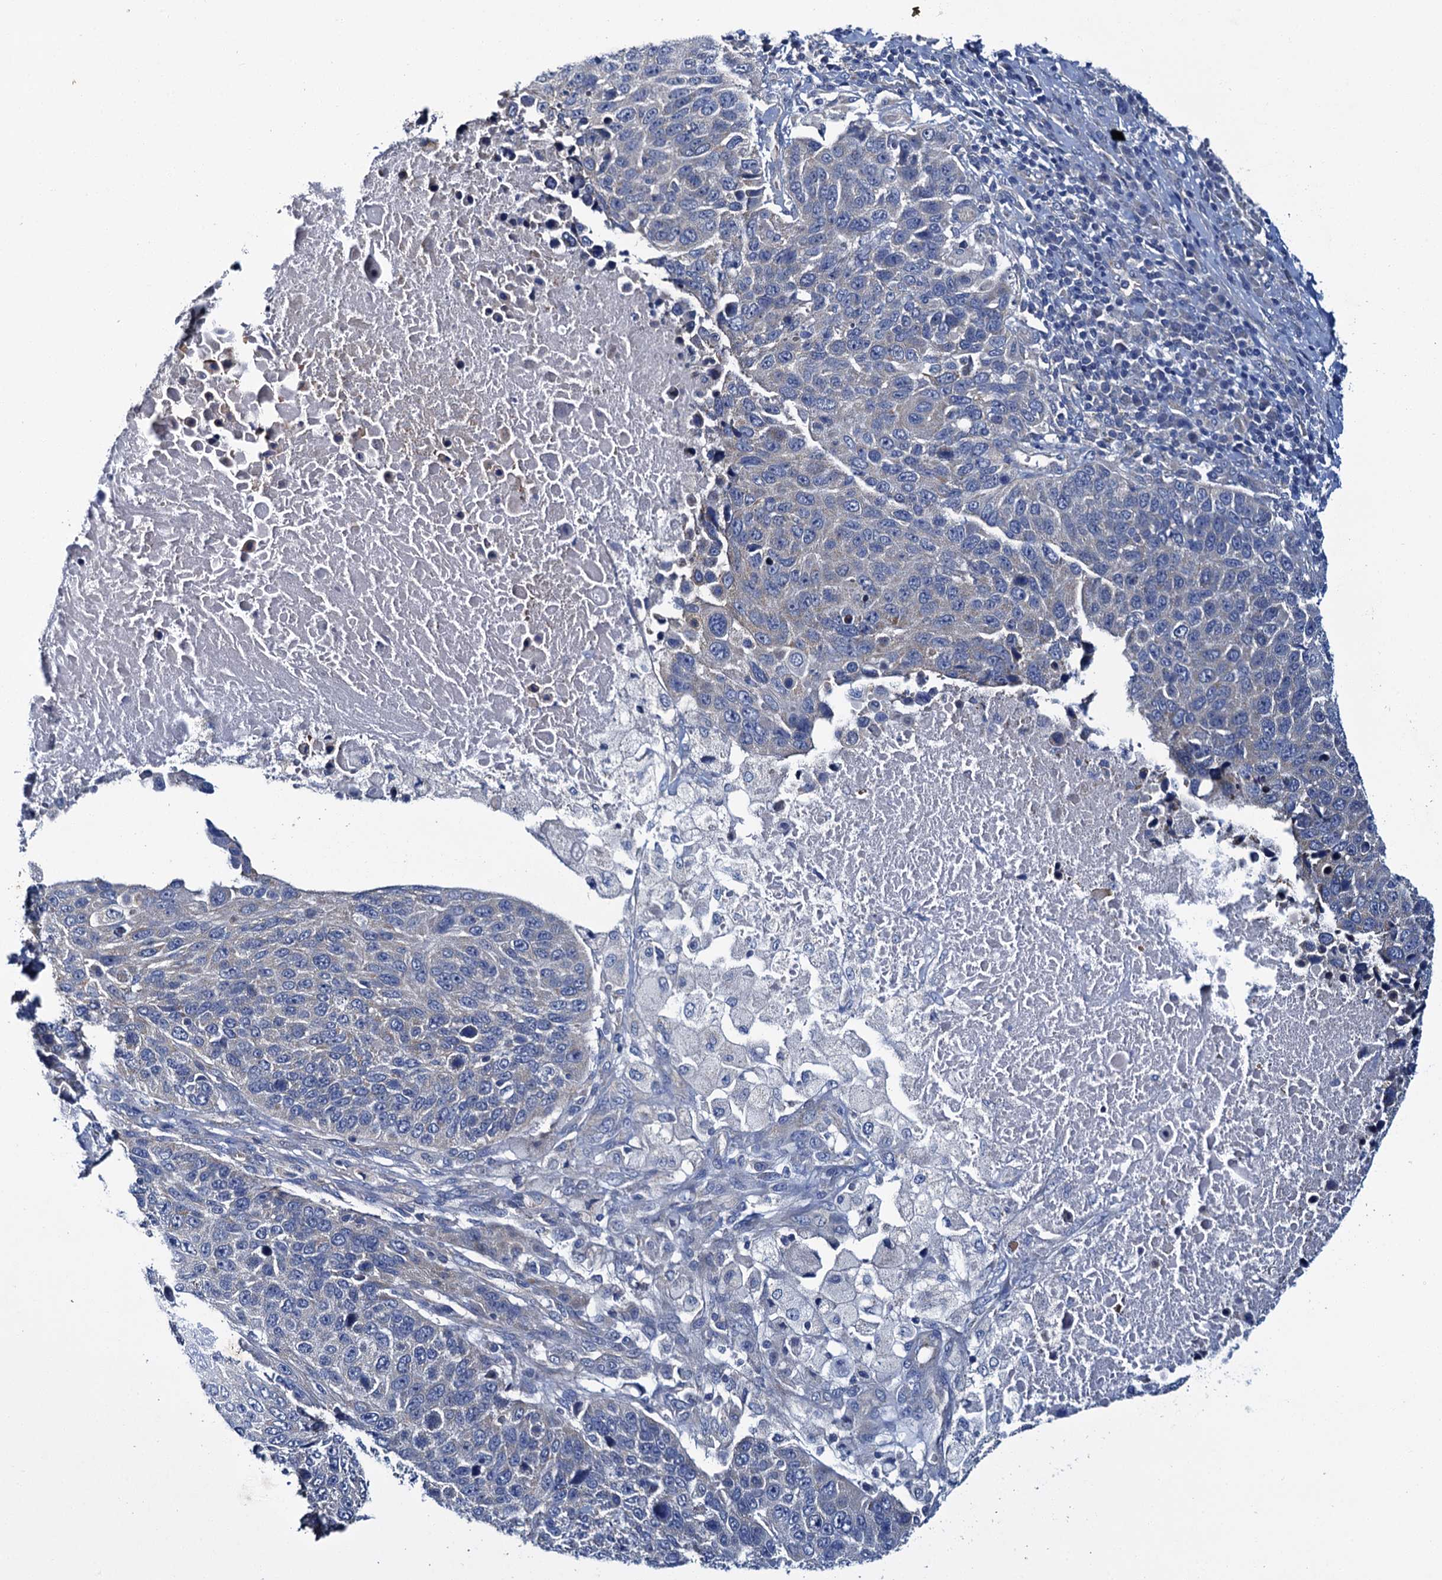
{"staining": {"intensity": "weak", "quantity": "<25%", "location": "cytoplasmic/membranous"}, "tissue": "lung cancer", "cell_type": "Tumor cells", "image_type": "cancer", "snomed": [{"axis": "morphology", "description": "Normal tissue, NOS"}, {"axis": "morphology", "description": "Squamous cell carcinoma, NOS"}, {"axis": "topography", "description": "Lymph node"}, {"axis": "topography", "description": "Lung"}], "caption": "IHC of lung squamous cell carcinoma displays no positivity in tumor cells. The staining is performed using DAB brown chromogen with nuclei counter-stained in using hematoxylin.", "gene": "CEP295", "patient": {"sex": "male", "age": 66}}